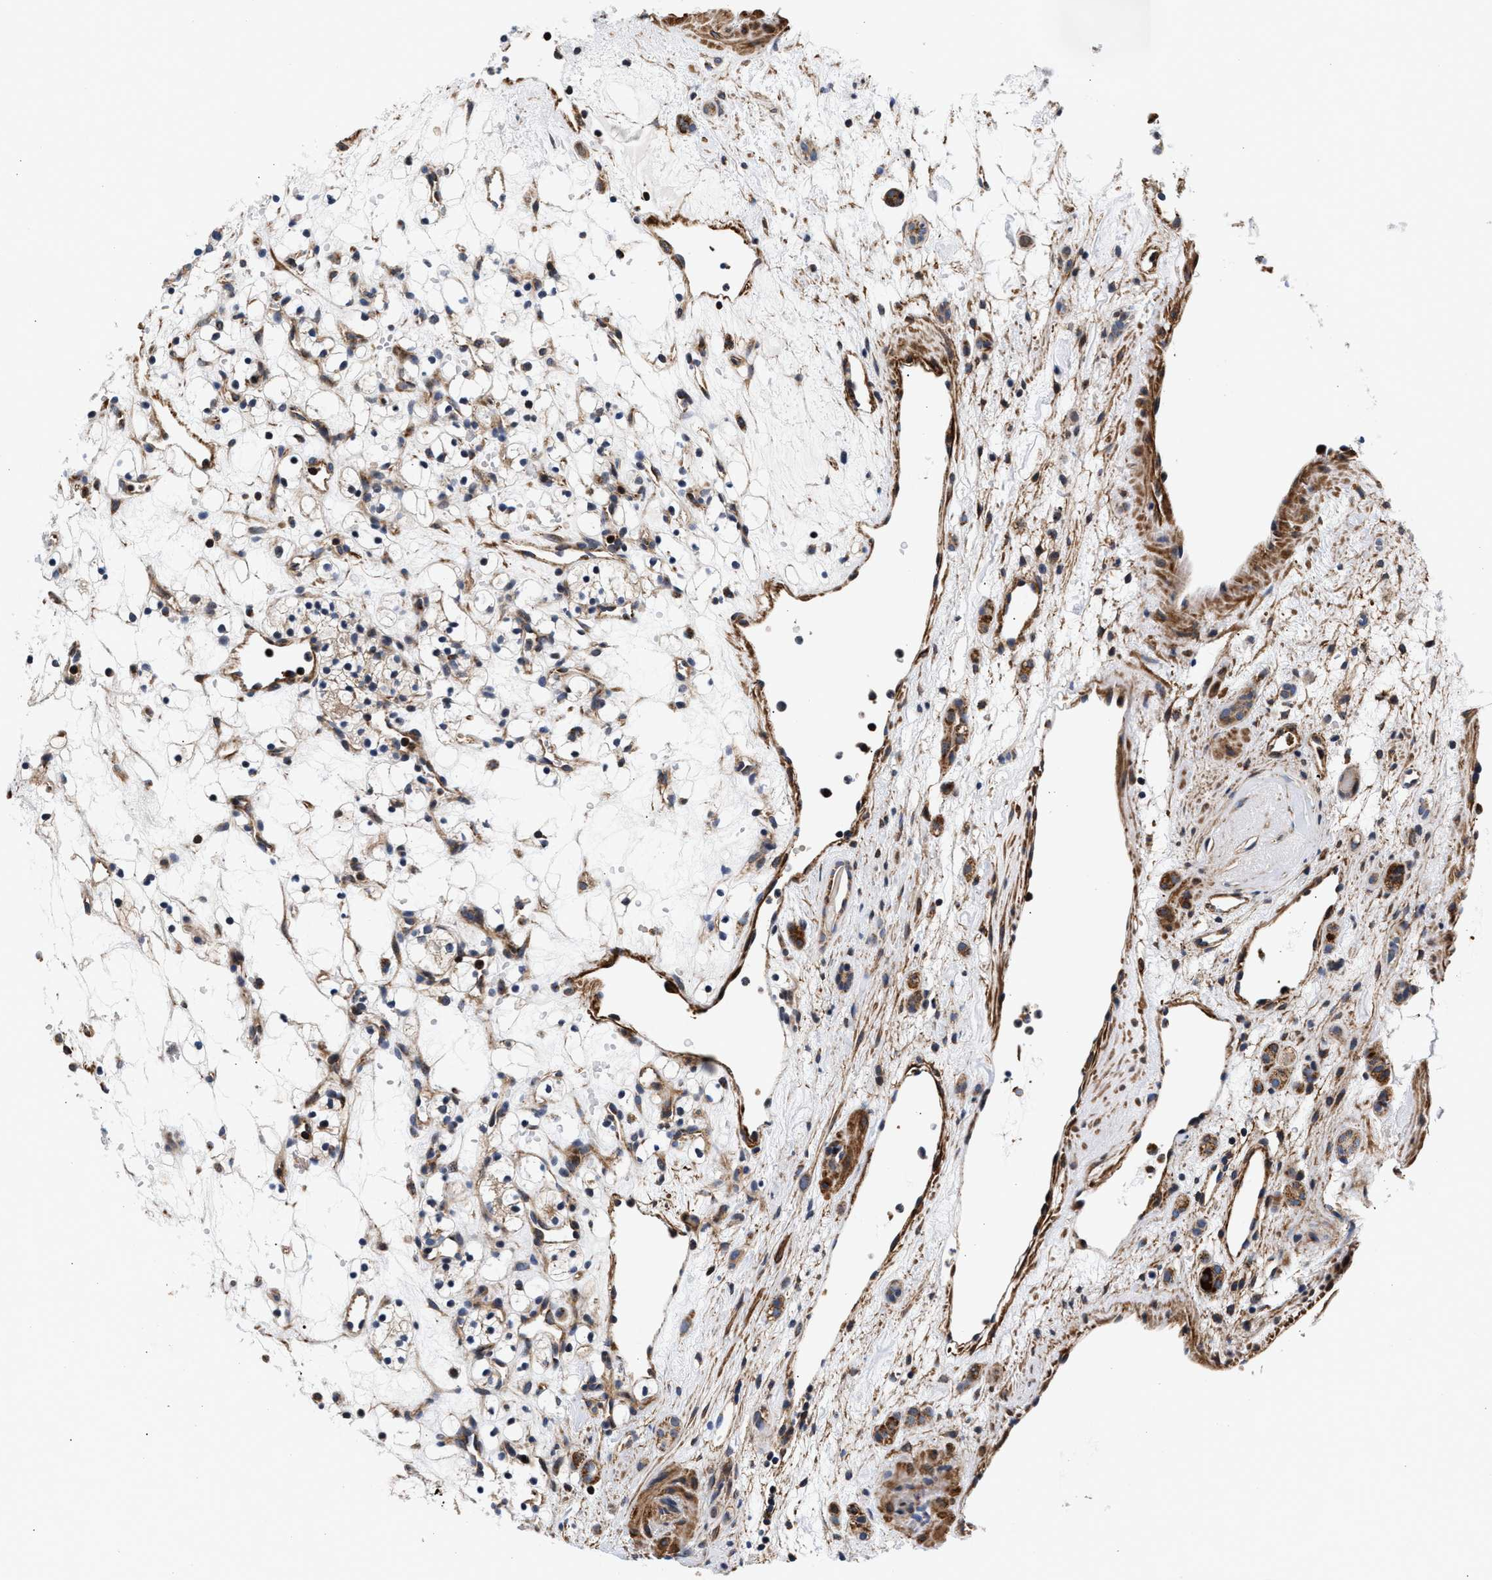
{"staining": {"intensity": "weak", "quantity": ">75%", "location": "cytoplasmic/membranous"}, "tissue": "renal cancer", "cell_type": "Tumor cells", "image_type": "cancer", "snomed": [{"axis": "morphology", "description": "Adenocarcinoma, NOS"}, {"axis": "topography", "description": "Kidney"}], "caption": "Brown immunohistochemical staining in renal cancer reveals weak cytoplasmic/membranous staining in approximately >75% of tumor cells.", "gene": "SGK1", "patient": {"sex": "female", "age": 60}}